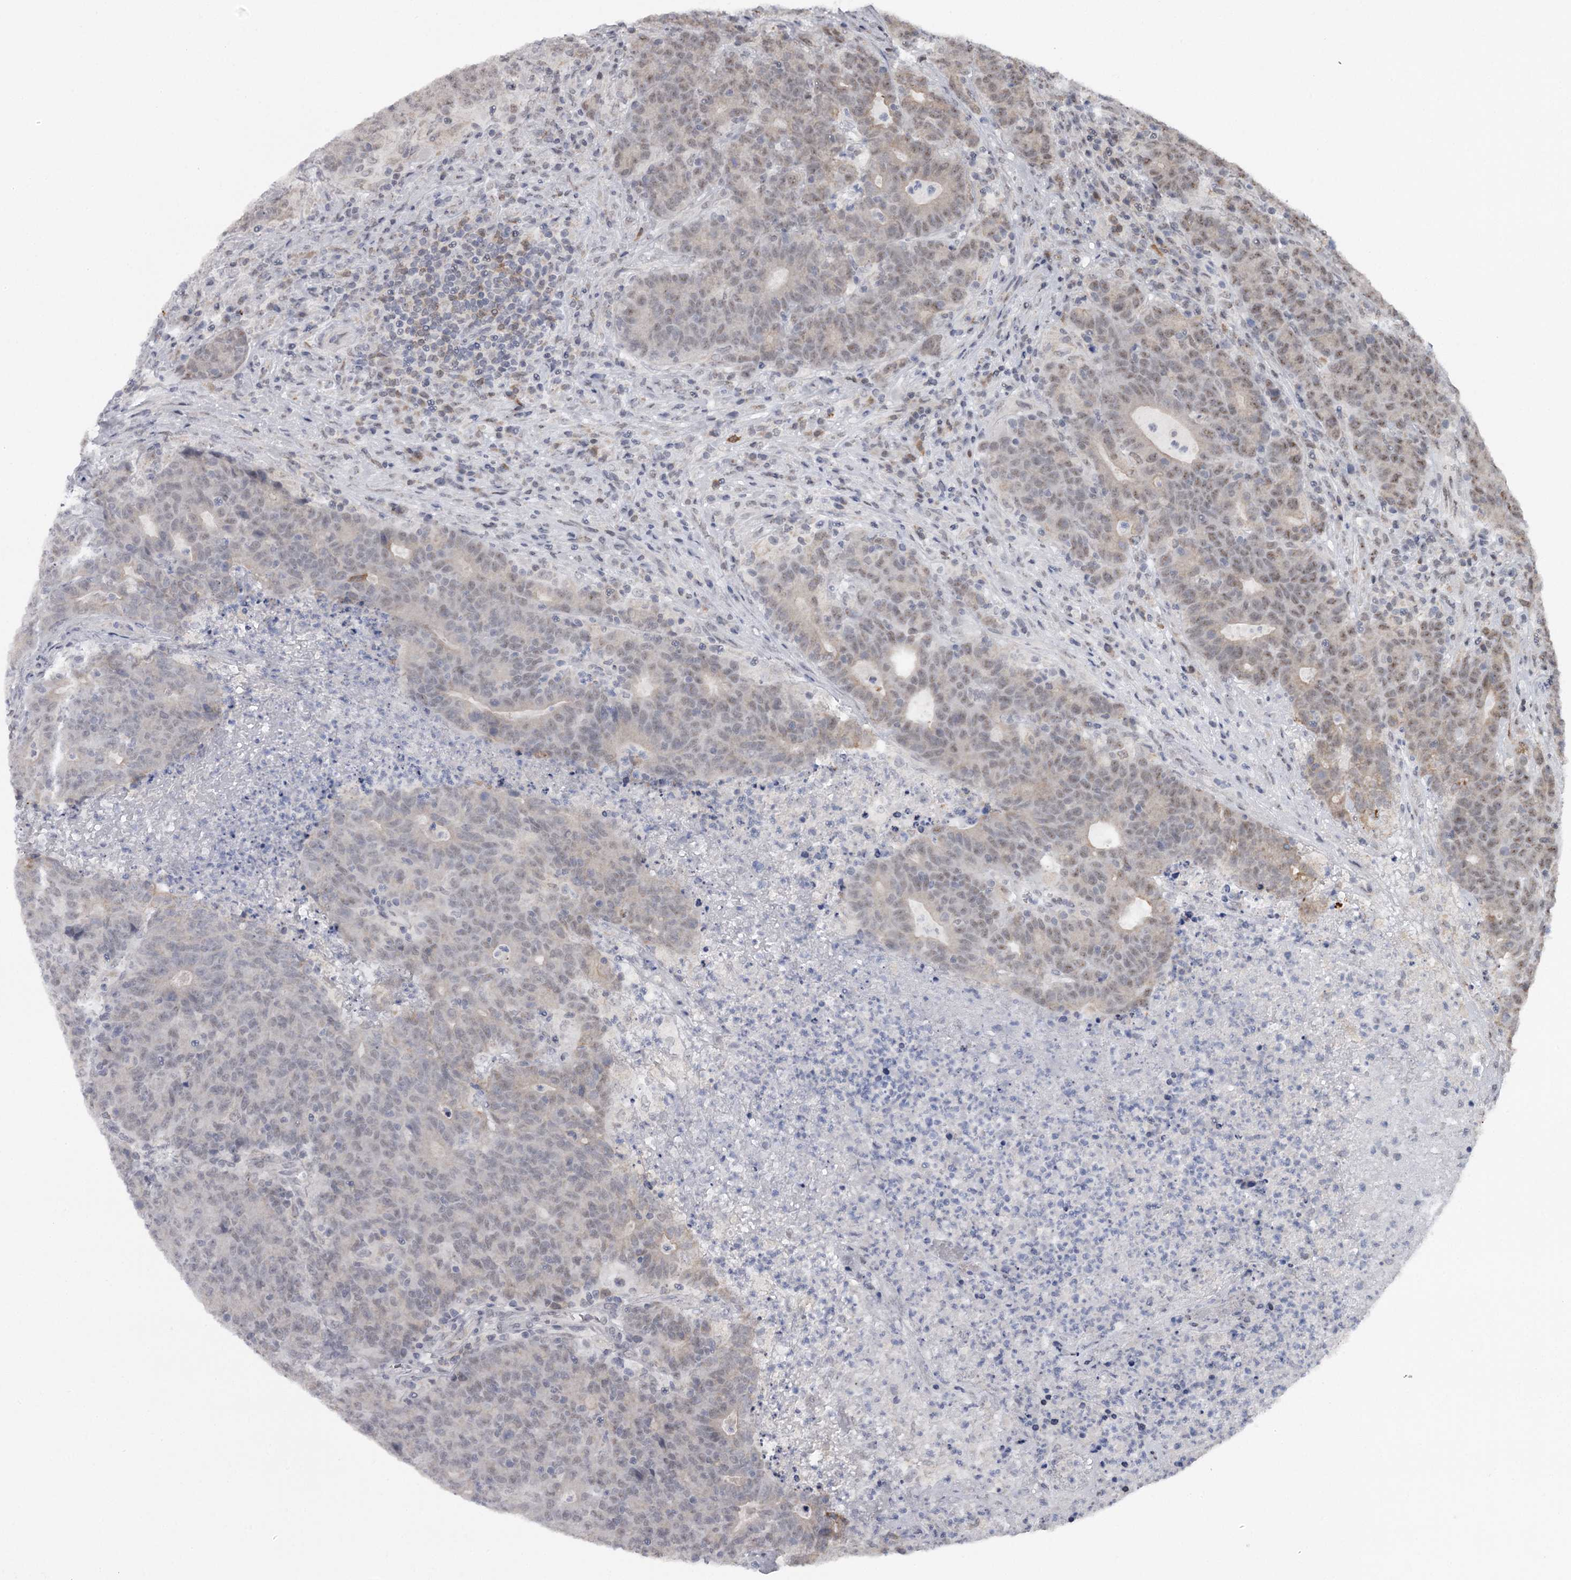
{"staining": {"intensity": "weak", "quantity": ">75%", "location": "nuclear"}, "tissue": "colorectal cancer", "cell_type": "Tumor cells", "image_type": "cancer", "snomed": [{"axis": "morphology", "description": "Adenocarcinoma, NOS"}, {"axis": "topography", "description": "Colon"}], "caption": "DAB (3,3'-diaminobenzidine) immunohistochemical staining of human colorectal adenocarcinoma demonstrates weak nuclear protein expression in about >75% of tumor cells.", "gene": "GTSF1", "patient": {"sex": "female", "age": 75}}